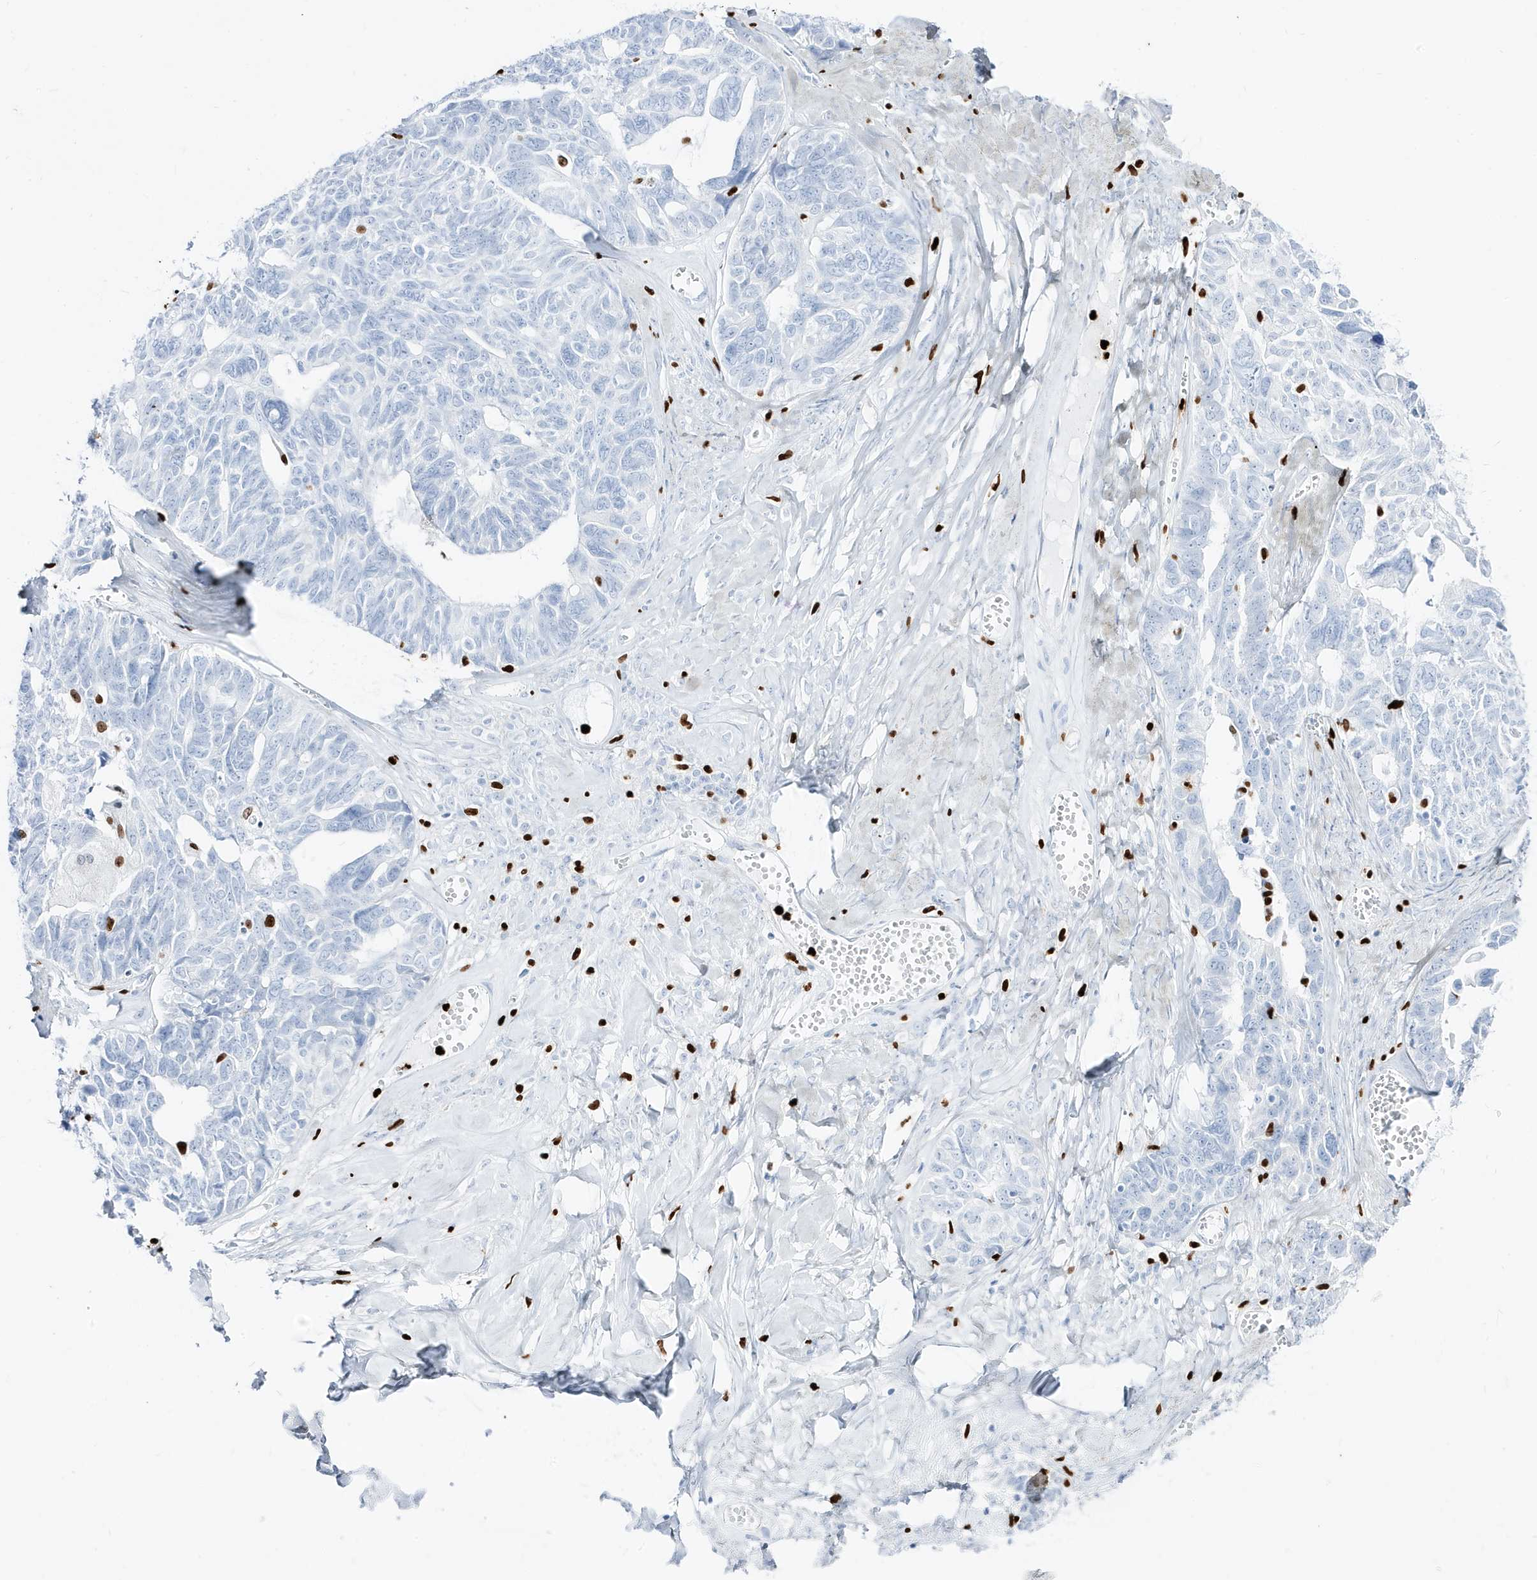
{"staining": {"intensity": "negative", "quantity": "none", "location": "none"}, "tissue": "ovarian cancer", "cell_type": "Tumor cells", "image_type": "cancer", "snomed": [{"axis": "morphology", "description": "Cystadenocarcinoma, serous, NOS"}, {"axis": "topography", "description": "Ovary"}], "caption": "Immunohistochemistry histopathology image of human serous cystadenocarcinoma (ovarian) stained for a protein (brown), which displays no staining in tumor cells.", "gene": "MNDA", "patient": {"sex": "female", "age": 79}}